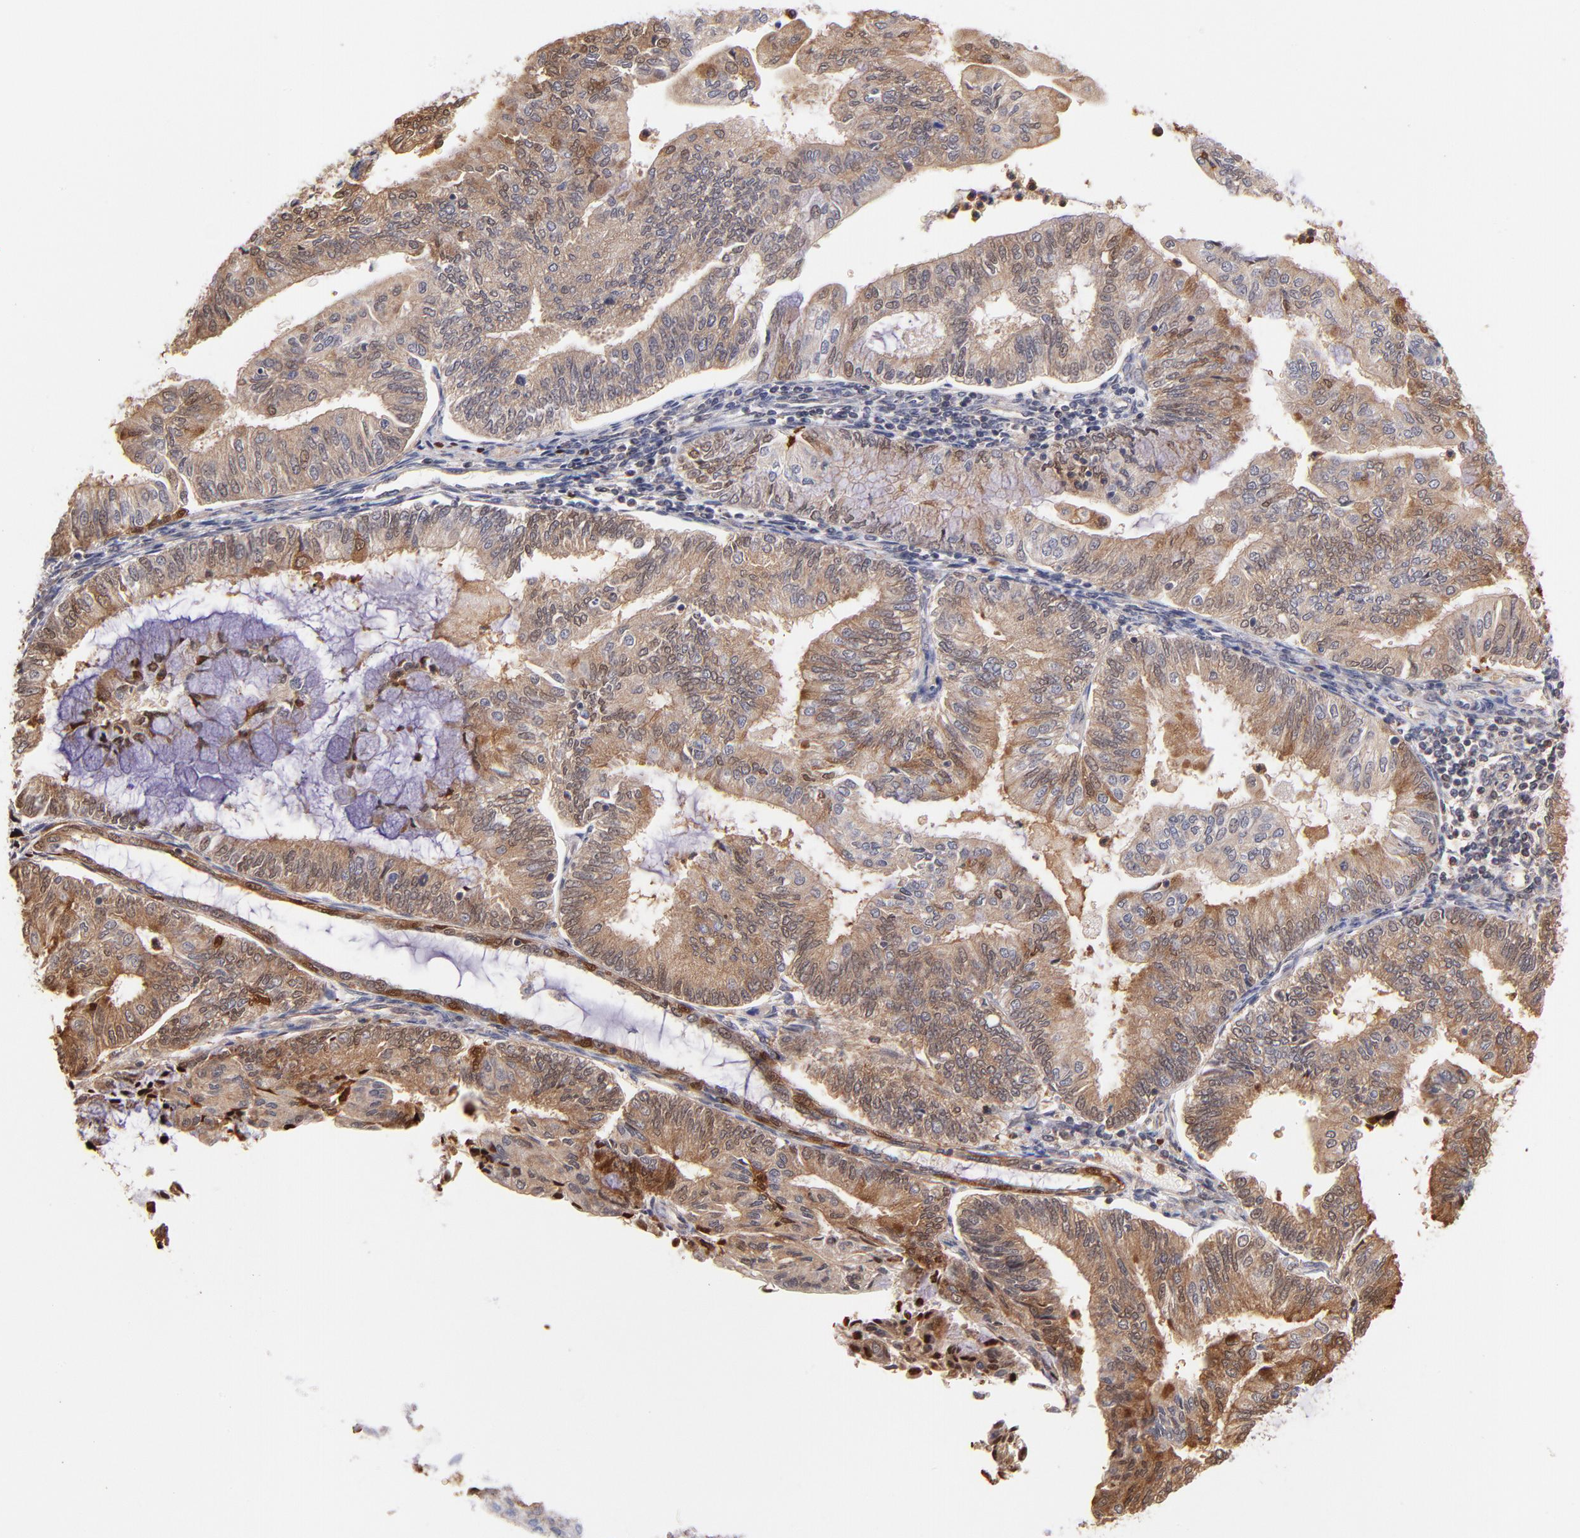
{"staining": {"intensity": "moderate", "quantity": ">75%", "location": "cytoplasmic/membranous,nuclear"}, "tissue": "endometrial cancer", "cell_type": "Tumor cells", "image_type": "cancer", "snomed": [{"axis": "morphology", "description": "Adenocarcinoma, NOS"}, {"axis": "topography", "description": "Endometrium"}], "caption": "IHC (DAB (3,3'-diaminobenzidine)) staining of human adenocarcinoma (endometrial) exhibits moderate cytoplasmic/membranous and nuclear protein staining in approximately >75% of tumor cells.", "gene": "YWHAB", "patient": {"sex": "female", "age": 59}}